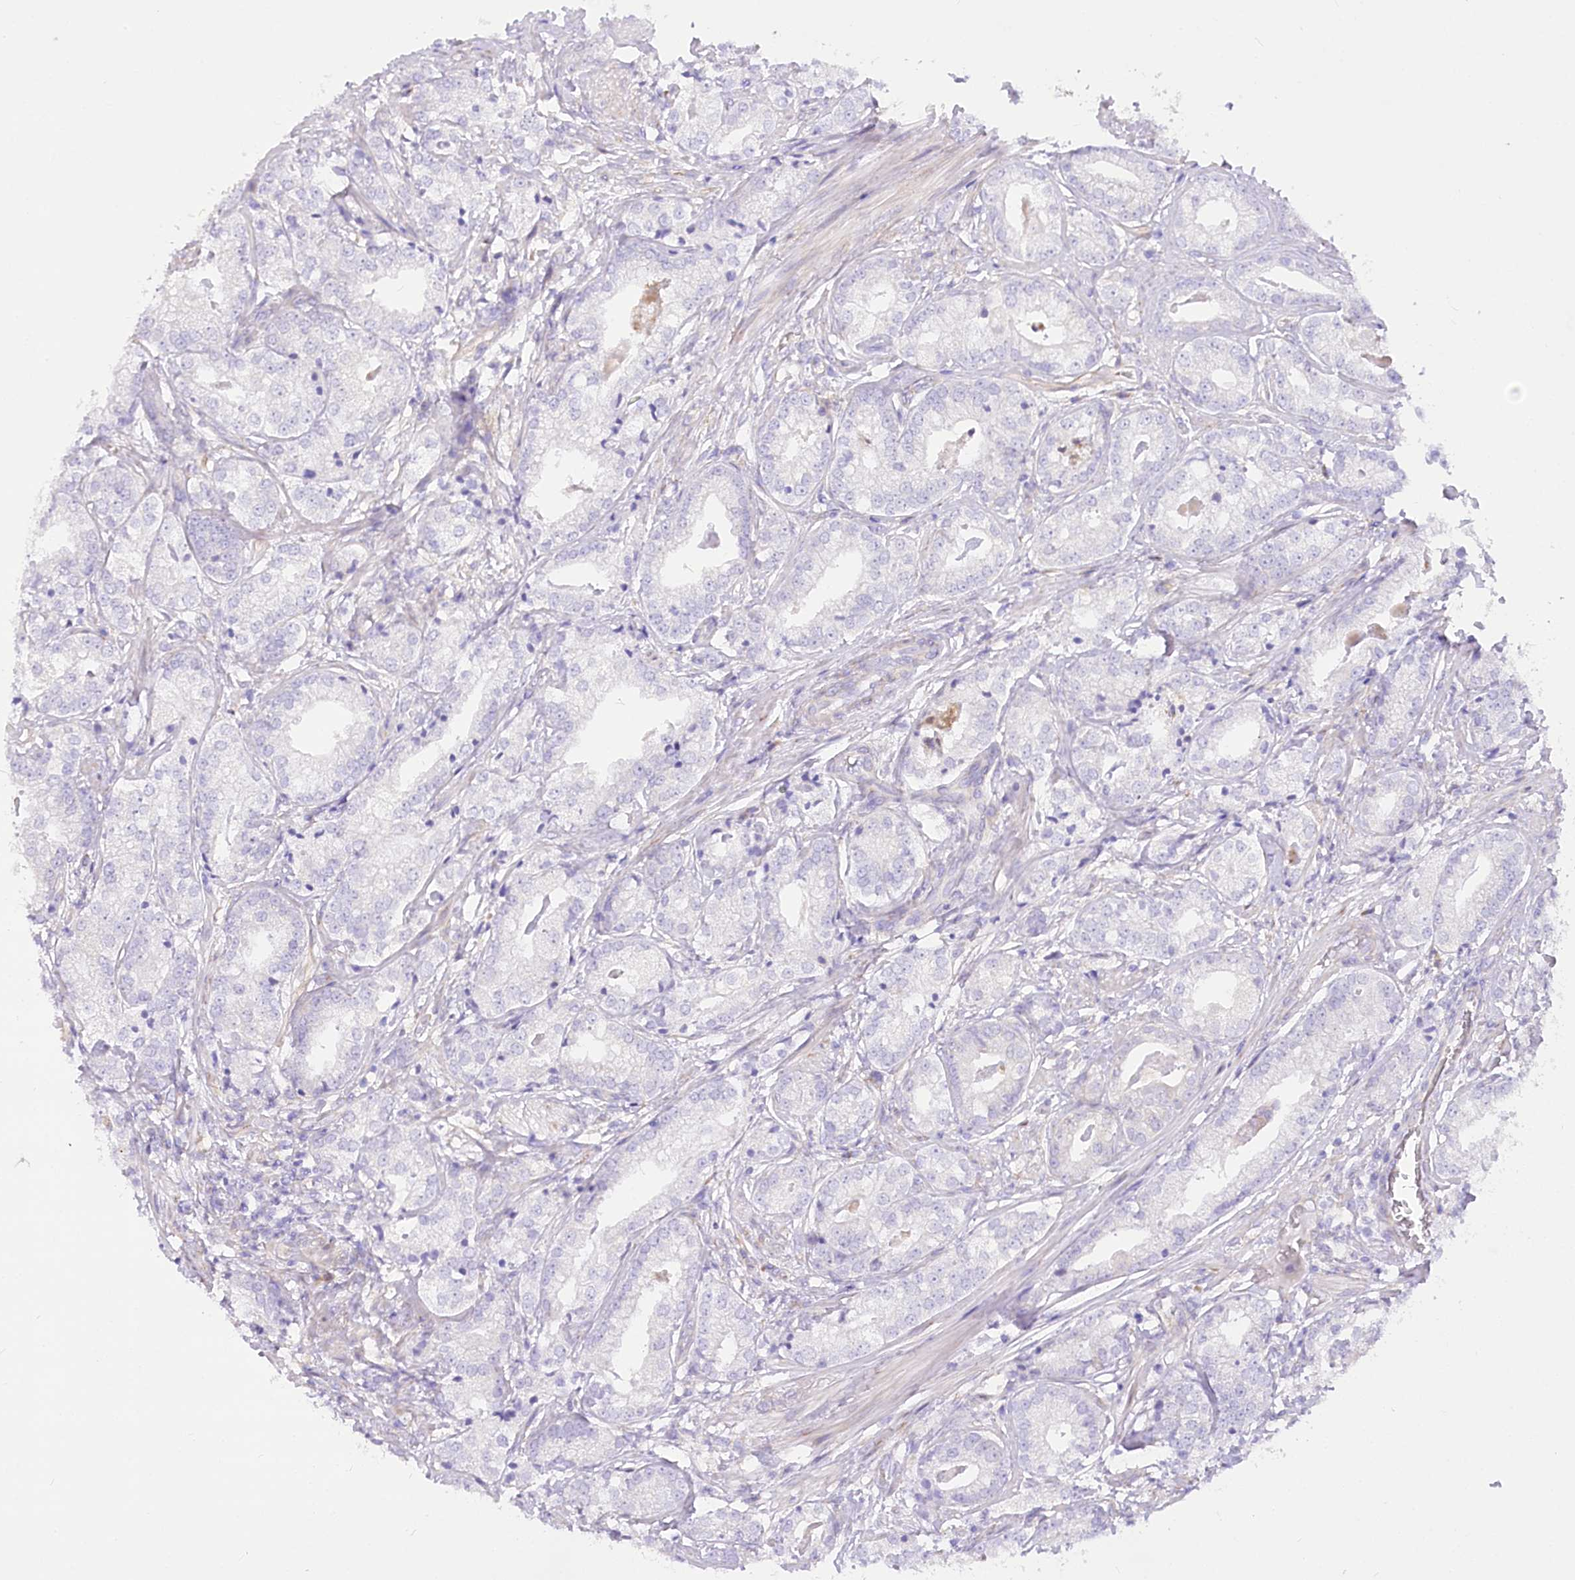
{"staining": {"intensity": "negative", "quantity": "none", "location": "none"}, "tissue": "prostate cancer", "cell_type": "Tumor cells", "image_type": "cancer", "snomed": [{"axis": "morphology", "description": "Adenocarcinoma, High grade"}, {"axis": "topography", "description": "Prostate"}], "caption": "This is a image of IHC staining of prostate cancer, which shows no positivity in tumor cells.", "gene": "STT3B", "patient": {"sex": "male", "age": 69}}